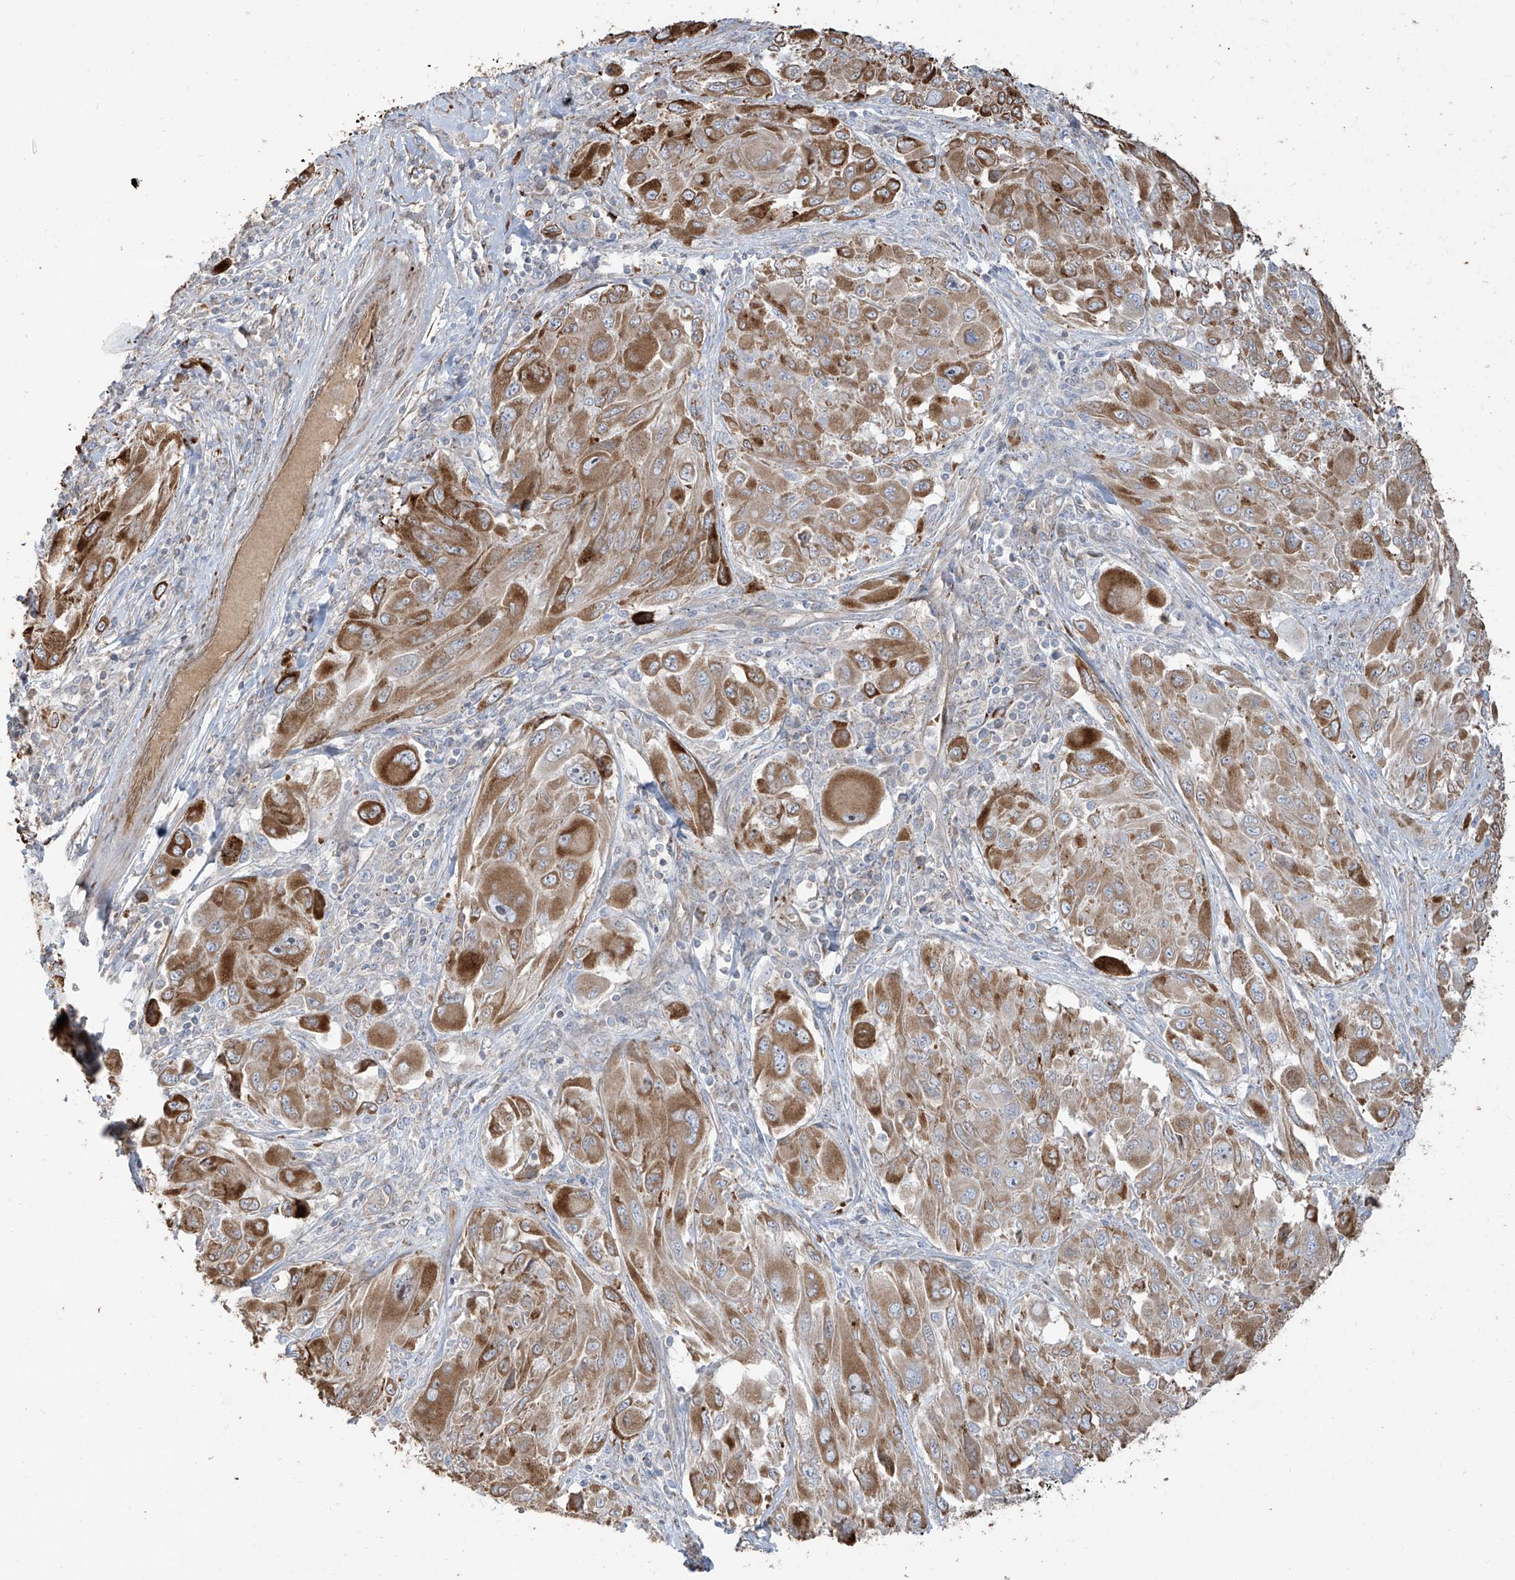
{"staining": {"intensity": "moderate", "quantity": ">75%", "location": "cytoplasmic/membranous"}, "tissue": "melanoma", "cell_type": "Tumor cells", "image_type": "cancer", "snomed": [{"axis": "morphology", "description": "Malignant melanoma, NOS"}, {"axis": "topography", "description": "Skin"}], "caption": "The micrograph displays immunohistochemical staining of malignant melanoma. There is moderate cytoplasmic/membranous expression is identified in approximately >75% of tumor cells.", "gene": "ABTB1", "patient": {"sex": "female", "age": 91}}